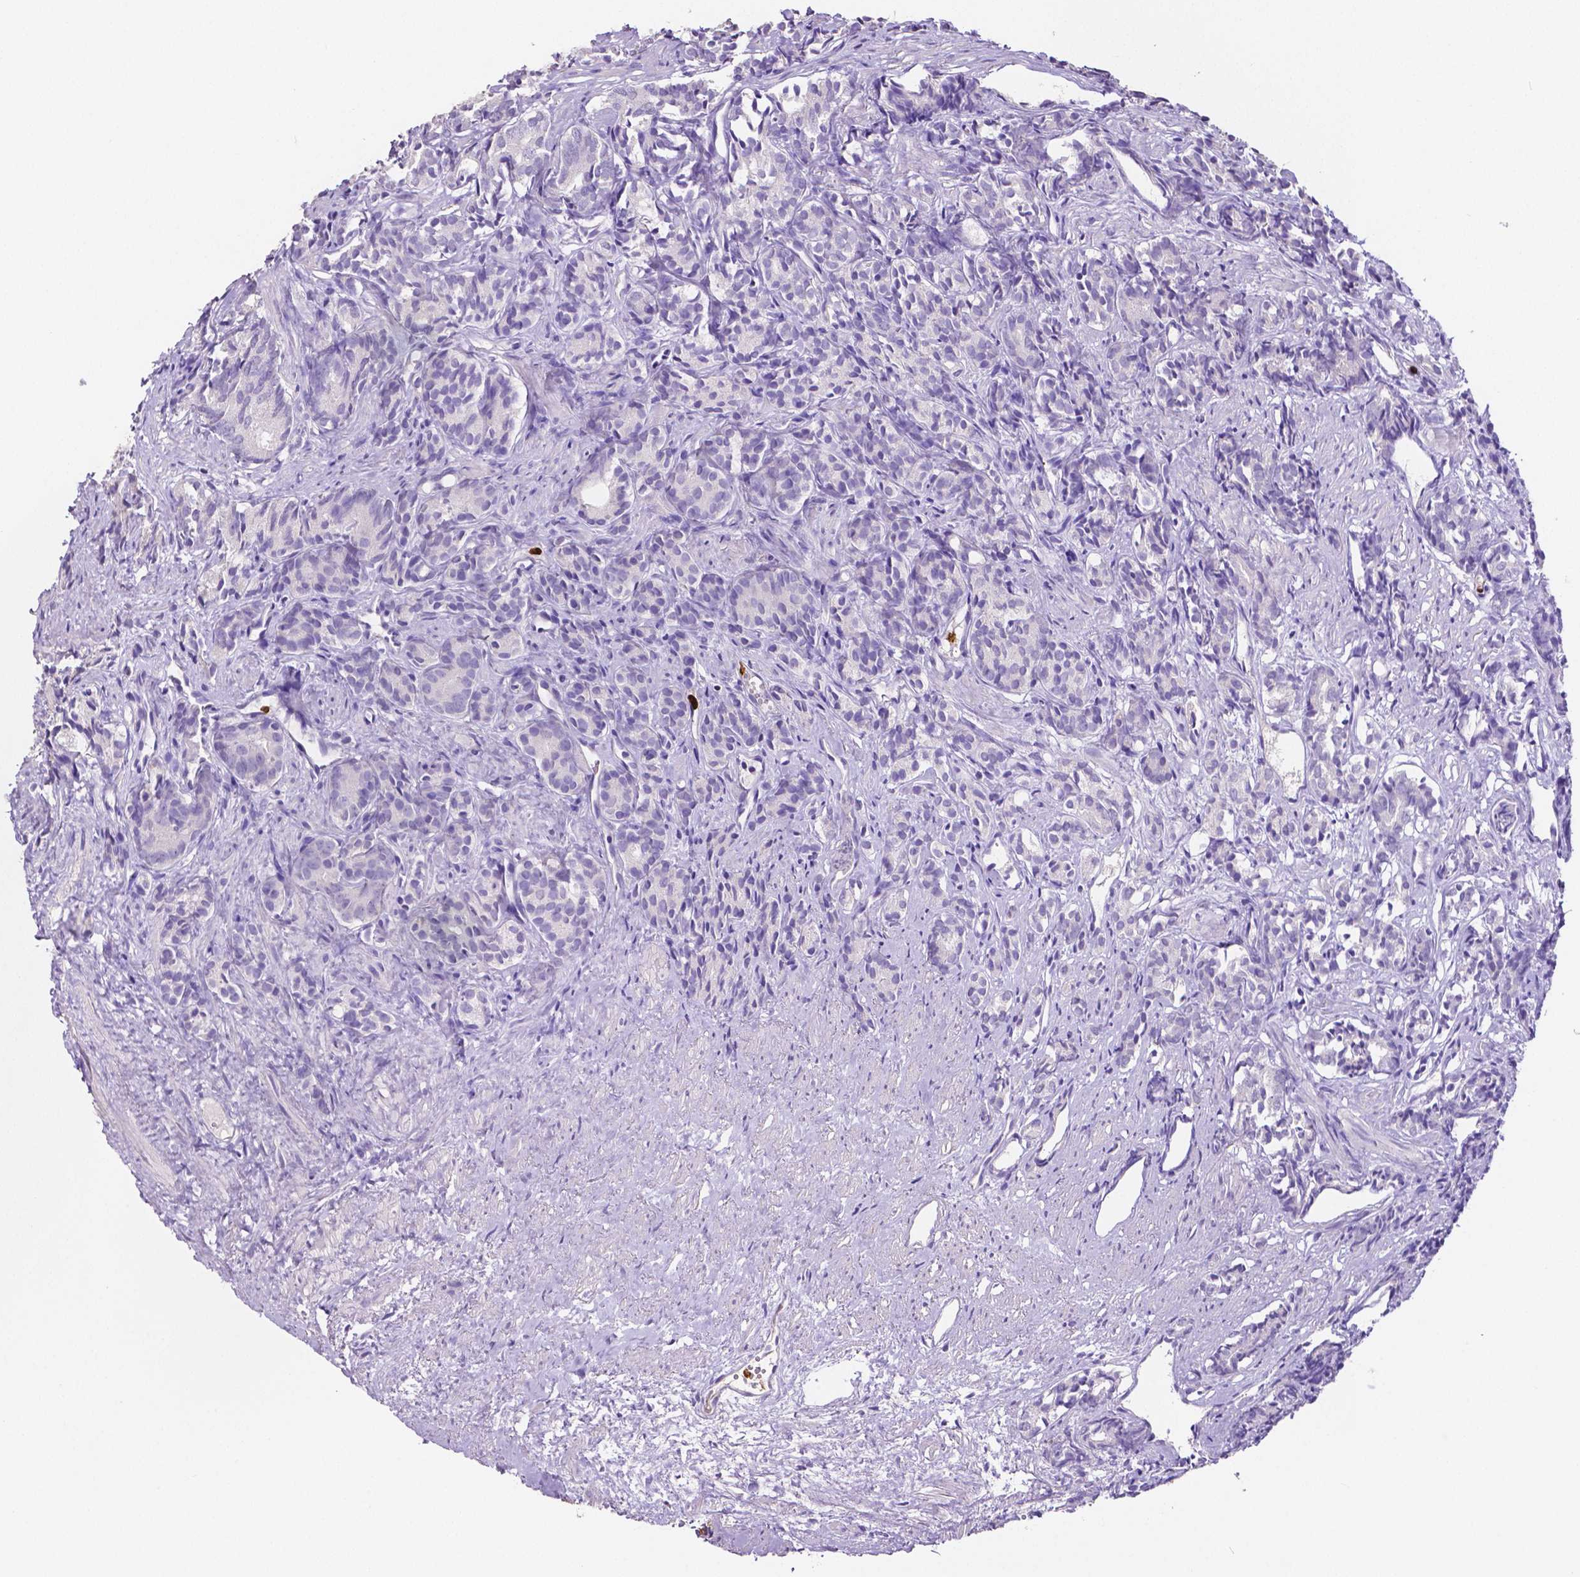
{"staining": {"intensity": "negative", "quantity": "none", "location": "none"}, "tissue": "prostate cancer", "cell_type": "Tumor cells", "image_type": "cancer", "snomed": [{"axis": "morphology", "description": "Adenocarcinoma, High grade"}, {"axis": "topography", "description": "Prostate"}], "caption": "An image of prostate cancer (high-grade adenocarcinoma) stained for a protein shows no brown staining in tumor cells.", "gene": "MMP9", "patient": {"sex": "male", "age": 84}}